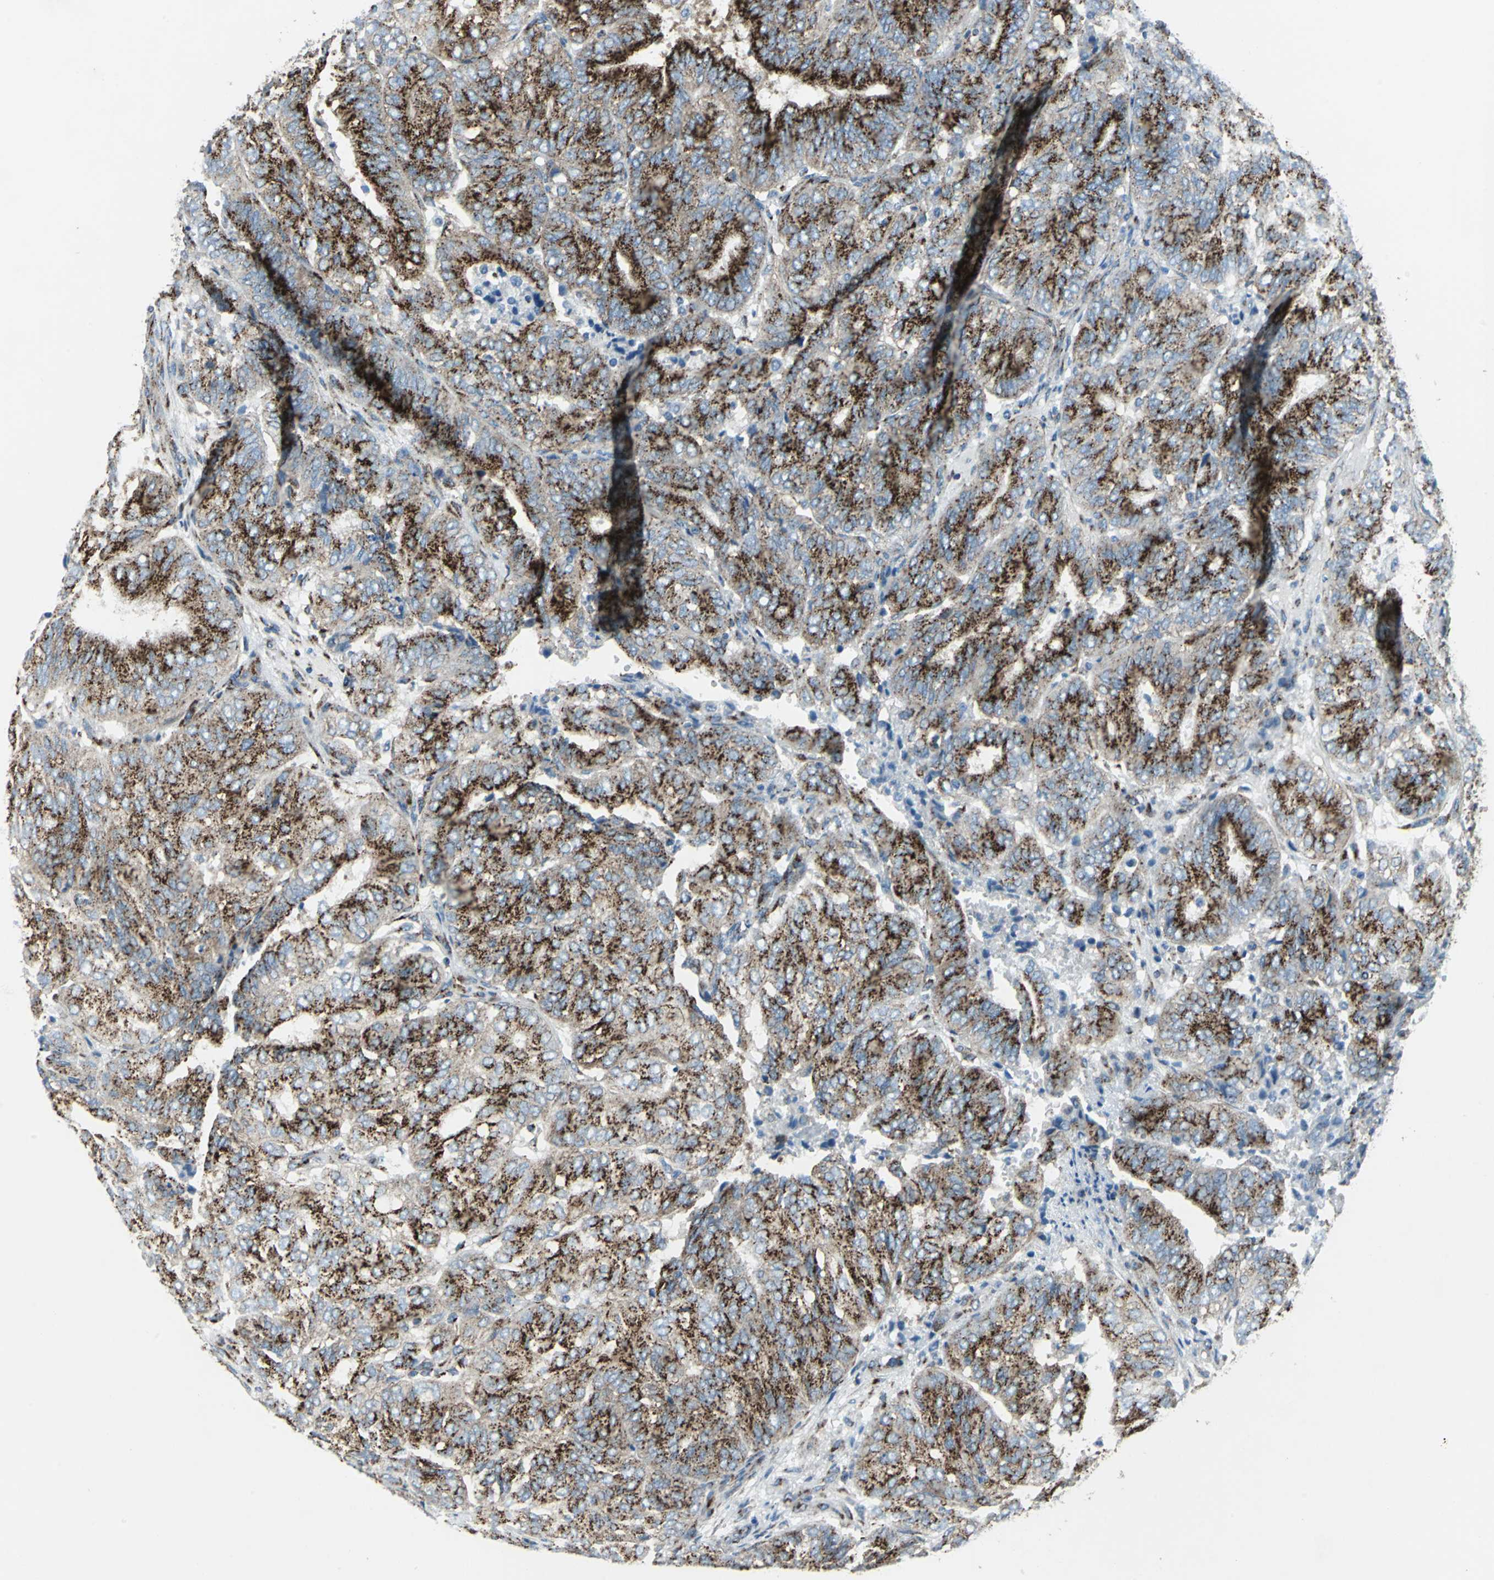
{"staining": {"intensity": "strong", "quantity": "25%-75%", "location": "cytoplasmic/membranous"}, "tissue": "endometrial cancer", "cell_type": "Tumor cells", "image_type": "cancer", "snomed": [{"axis": "morphology", "description": "Adenocarcinoma, NOS"}, {"axis": "topography", "description": "Uterus"}], "caption": "Strong cytoplasmic/membranous positivity is identified in approximately 25%-75% of tumor cells in endometrial adenocarcinoma.", "gene": "GPR3", "patient": {"sex": "female", "age": 60}}